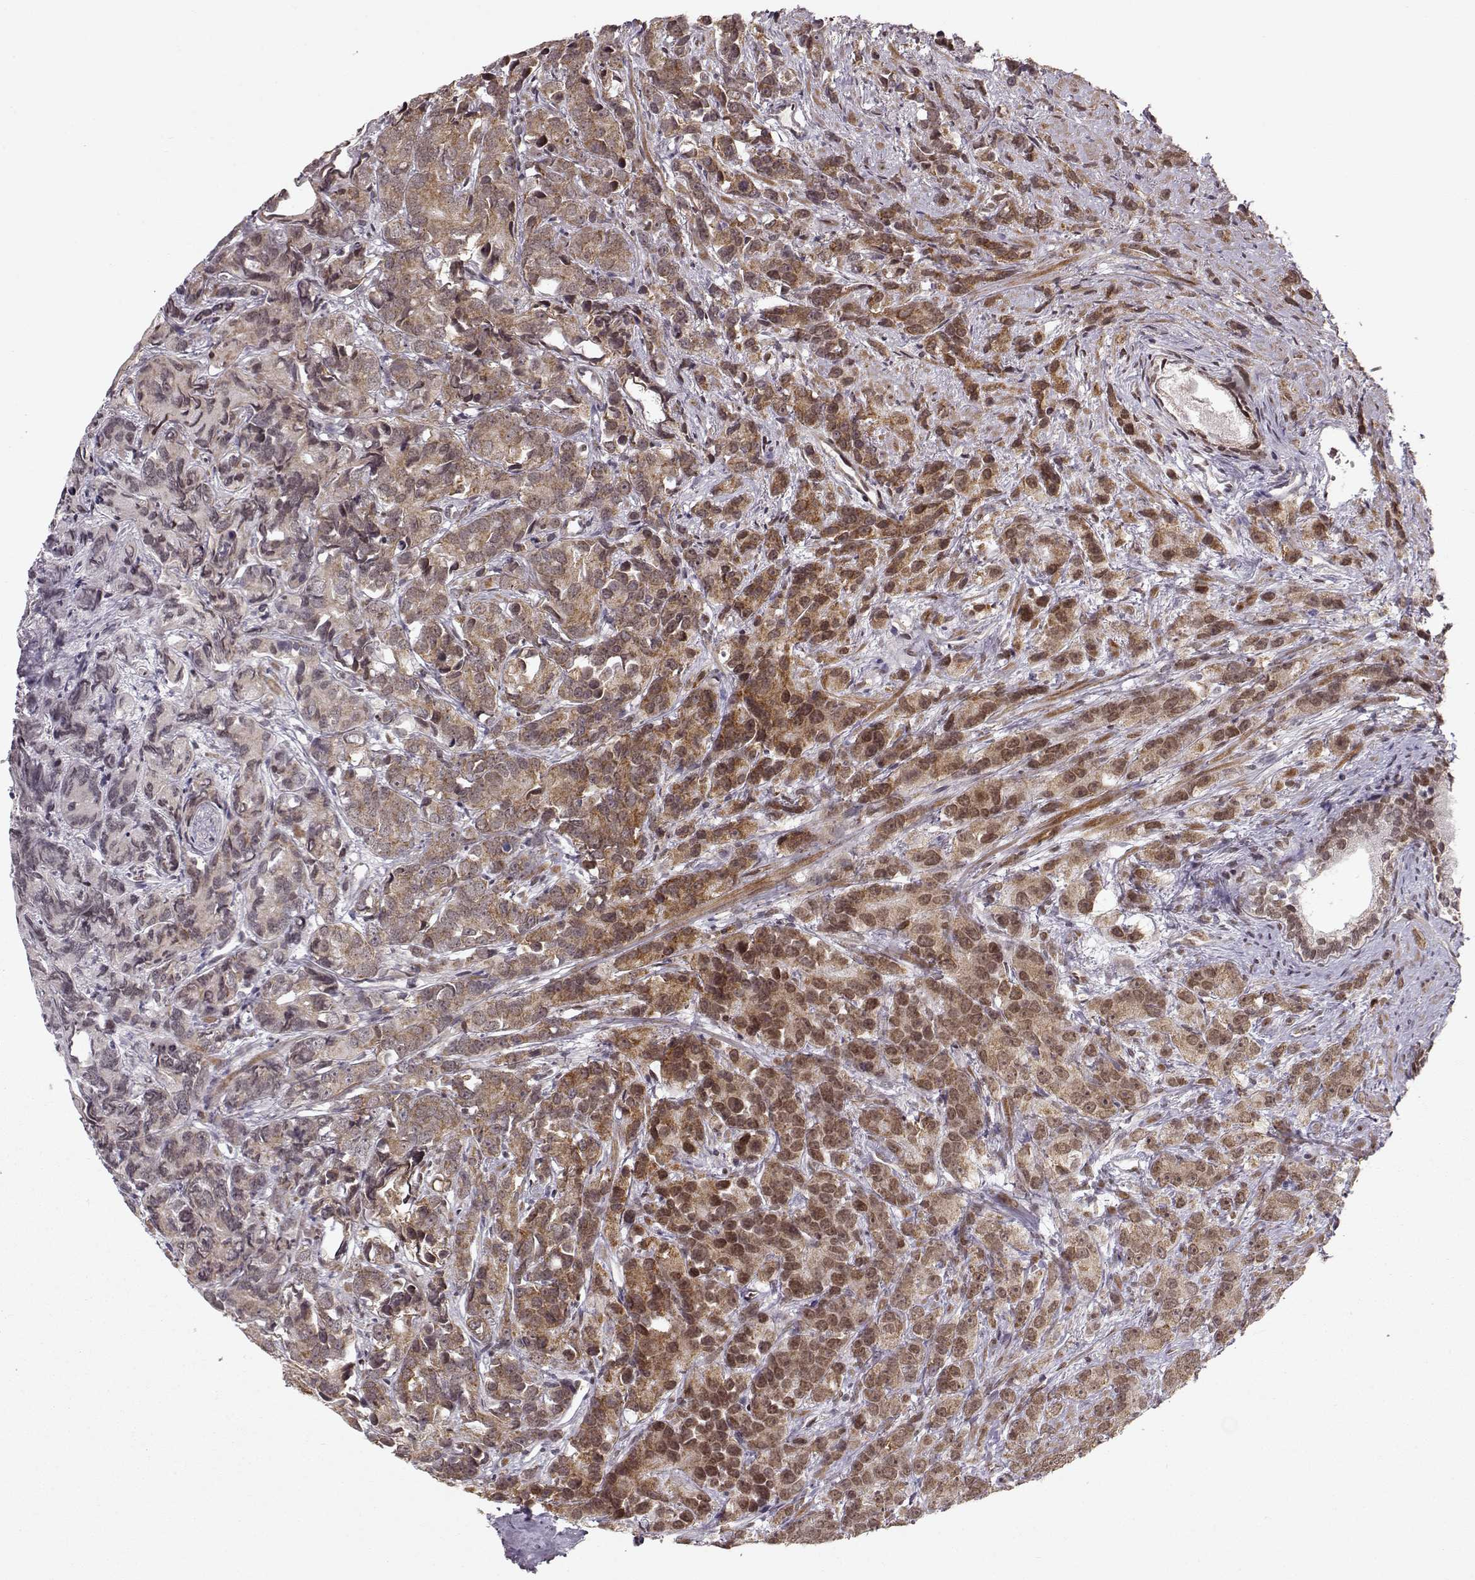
{"staining": {"intensity": "moderate", "quantity": ">75%", "location": "cytoplasmic/membranous"}, "tissue": "prostate cancer", "cell_type": "Tumor cells", "image_type": "cancer", "snomed": [{"axis": "morphology", "description": "Adenocarcinoma, High grade"}, {"axis": "topography", "description": "Prostate"}], "caption": "Tumor cells display medium levels of moderate cytoplasmic/membranous expression in about >75% of cells in human prostate cancer.", "gene": "RAI1", "patient": {"sex": "male", "age": 90}}